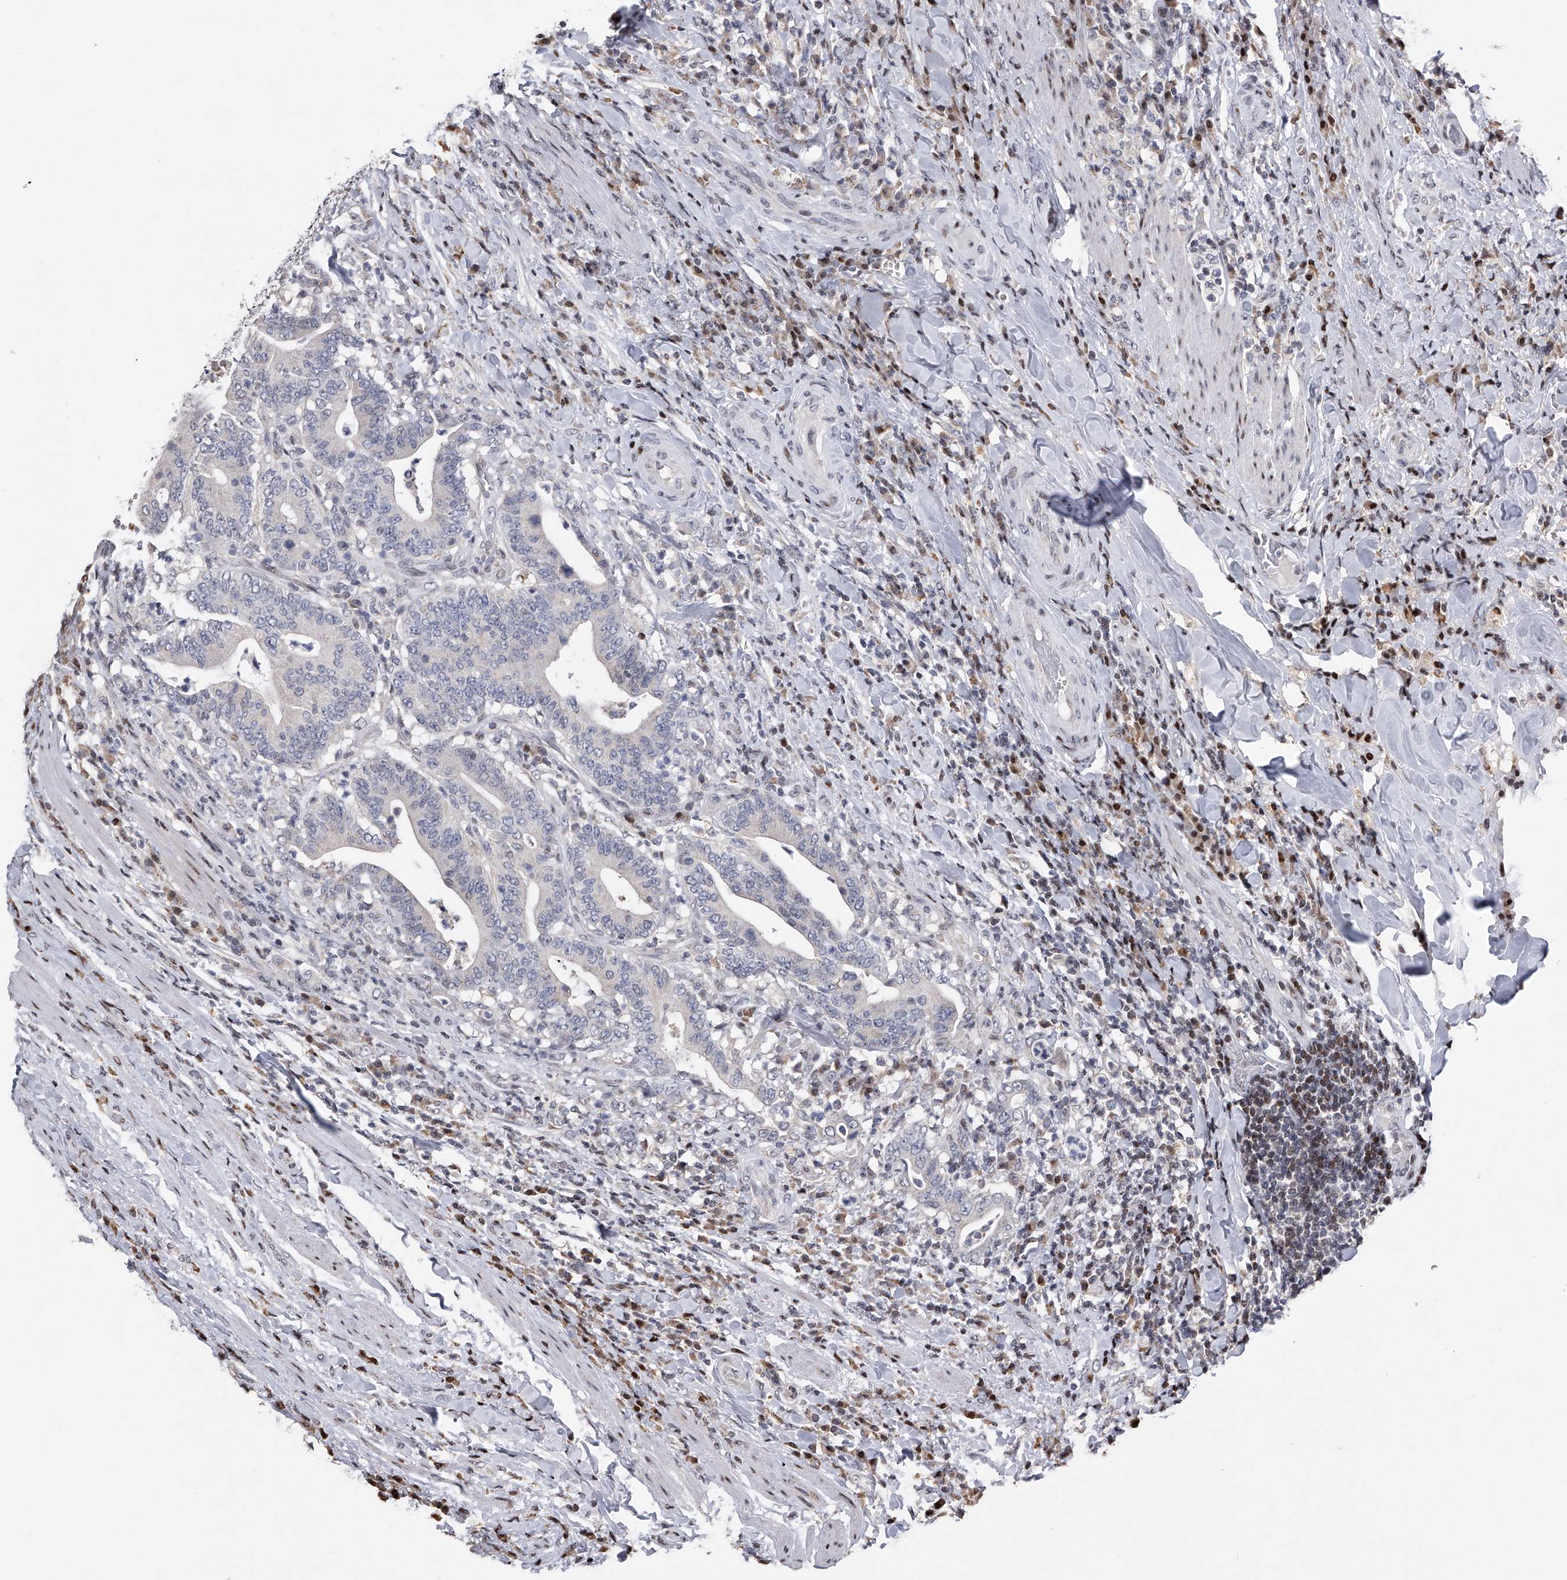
{"staining": {"intensity": "negative", "quantity": "none", "location": "none"}, "tissue": "colorectal cancer", "cell_type": "Tumor cells", "image_type": "cancer", "snomed": [{"axis": "morphology", "description": "Adenocarcinoma, NOS"}, {"axis": "topography", "description": "Colon"}], "caption": "Tumor cells show no significant protein staining in colorectal adenocarcinoma.", "gene": "RWDD2A", "patient": {"sex": "female", "age": 66}}